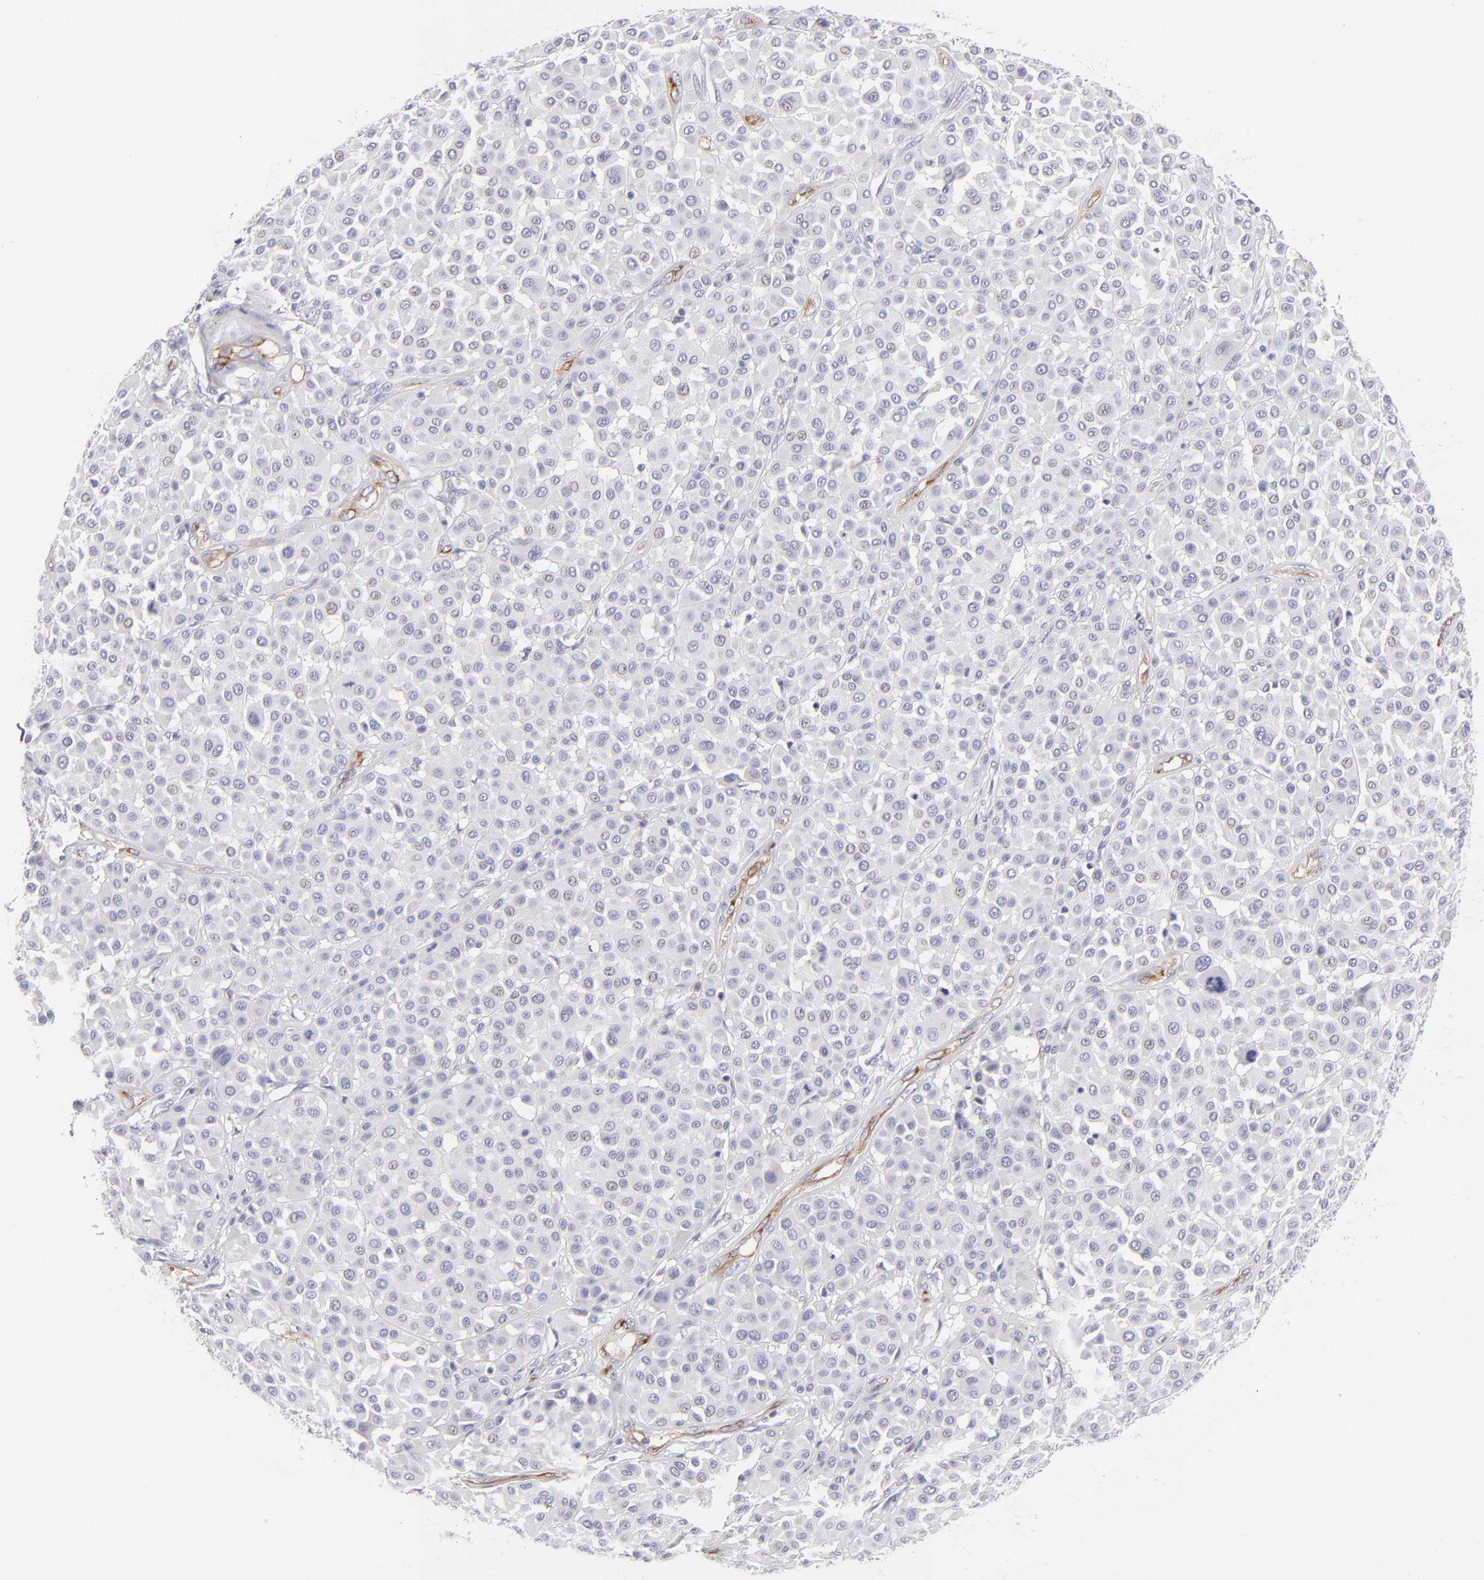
{"staining": {"intensity": "negative", "quantity": "none", "location": "none"}, "tissue": "melanoma", "cell_type": "Tumor cells", "image_type": "cancer", "snomed": [{"axis": "morphology", "description": "Malignant melanoma, Metastatic site"}, {"axis": "topography", "description": "Soft tissue"}], "caption": "DAB immunohistochemical staining of malignant melanoma (metastatic site) displays no significant positivity in tumor cells.", "gene": "PLVAP", "patient": {"sex": "male", "age": 41}}